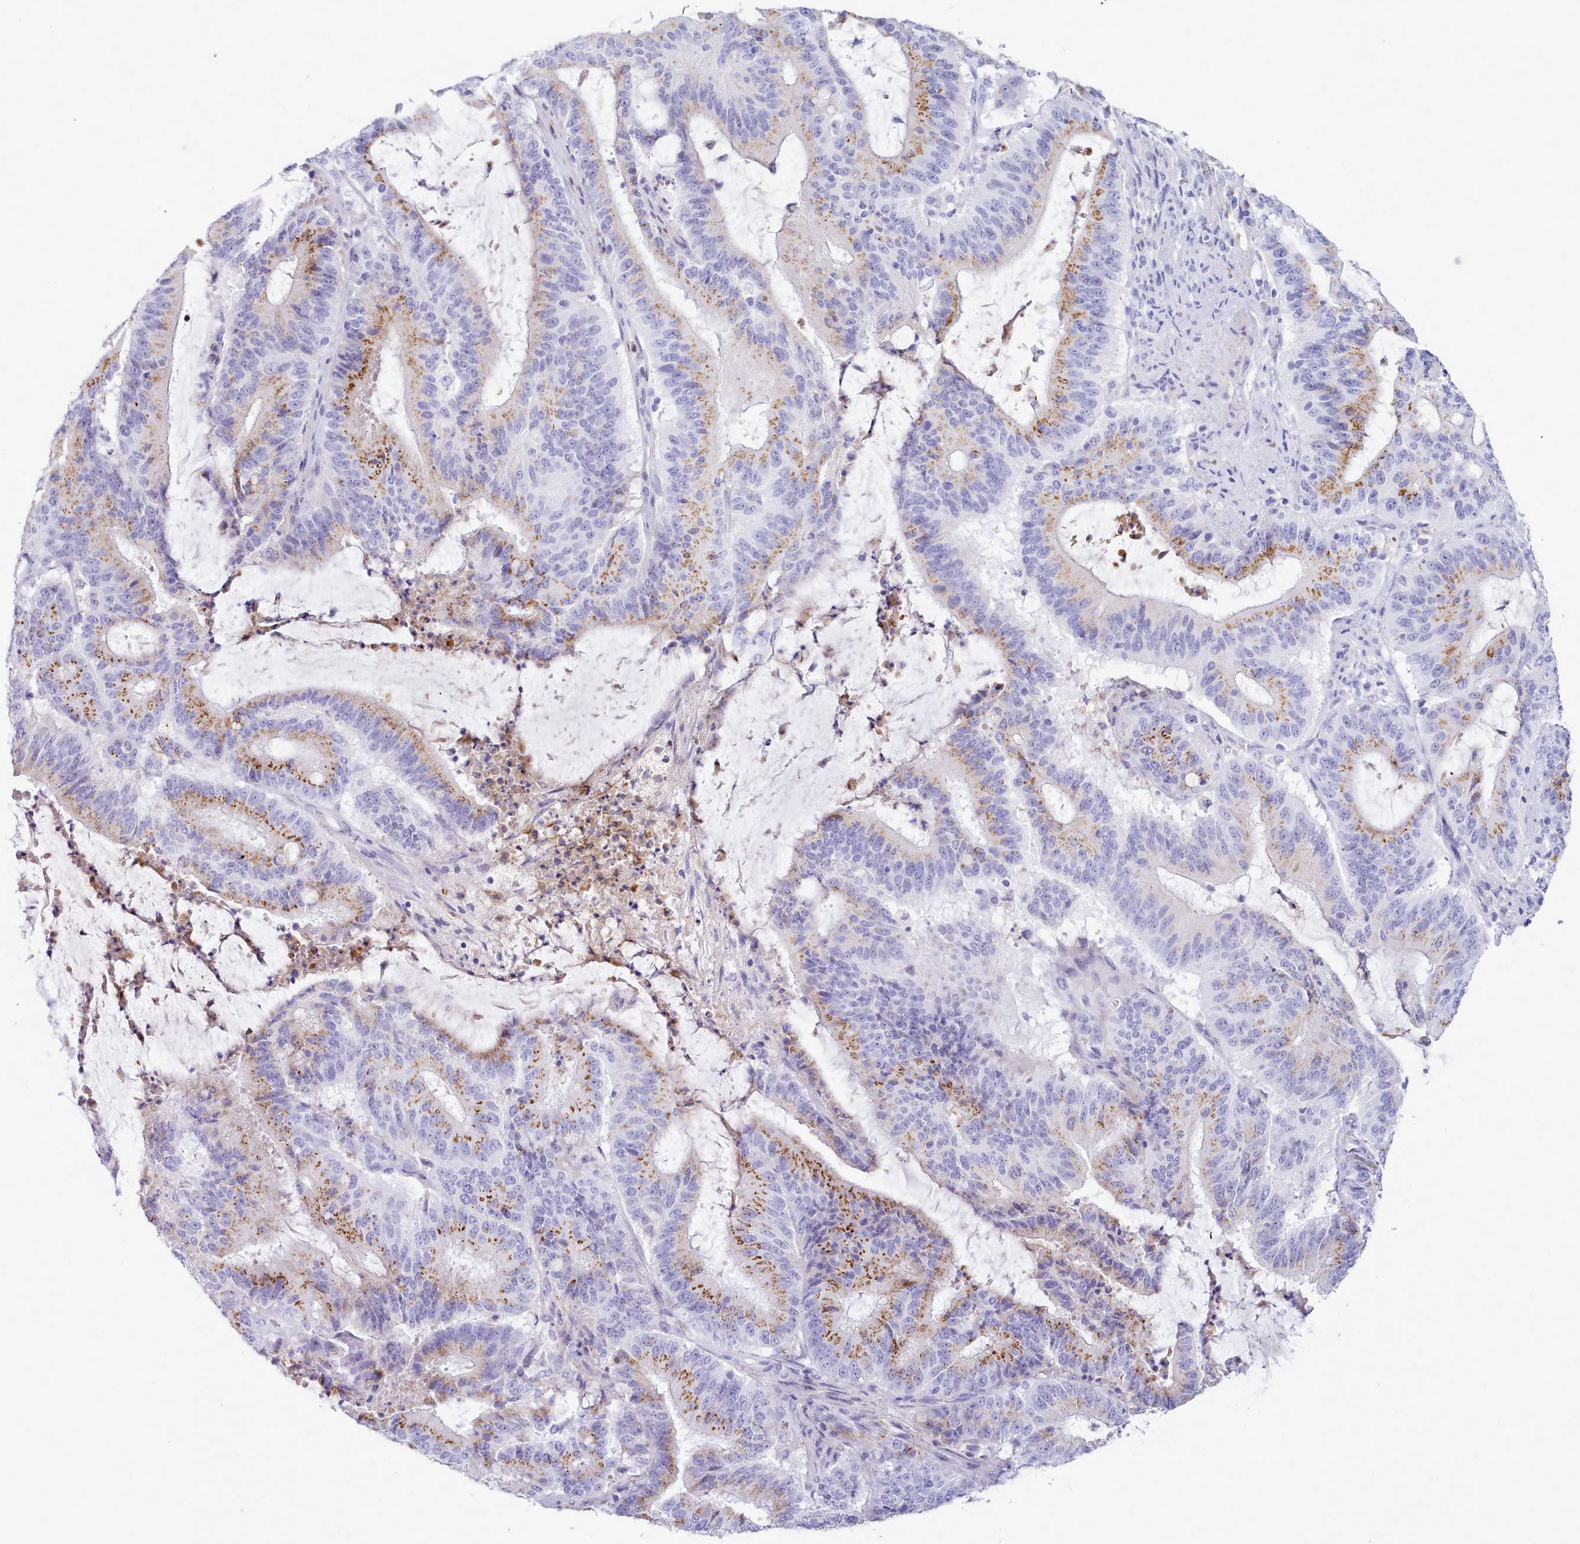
{"staining": {"intensity": "moderate", "quantity": "25%-75%", "location": "cytoplasmic/membranous"}, "tissue": "liver cancer", "cell_type": "Tumor cells", "image_type": "cancer", "snomed": [{"axis": "morphology", "description": "Normal tissue, NOS"}, {"axis": "morphology", "description": "Cholangiocarcinoma"}, {"axis": "topography", "description": "Liver"}, {"axis": "topography", "description": "Peripheral nerve tissue"}], "caption": "This histopathology image displays cholangiocarcinoma (liver) stained with immunohistochemistry to label a protein in brown. The cytoplasmic/membranous of tumor cells show moderate positivity for the protein. Nuclei are counter-stained blue.", "gene": "NKX1-2", "patient": {"sex": "female", "age": 73}}